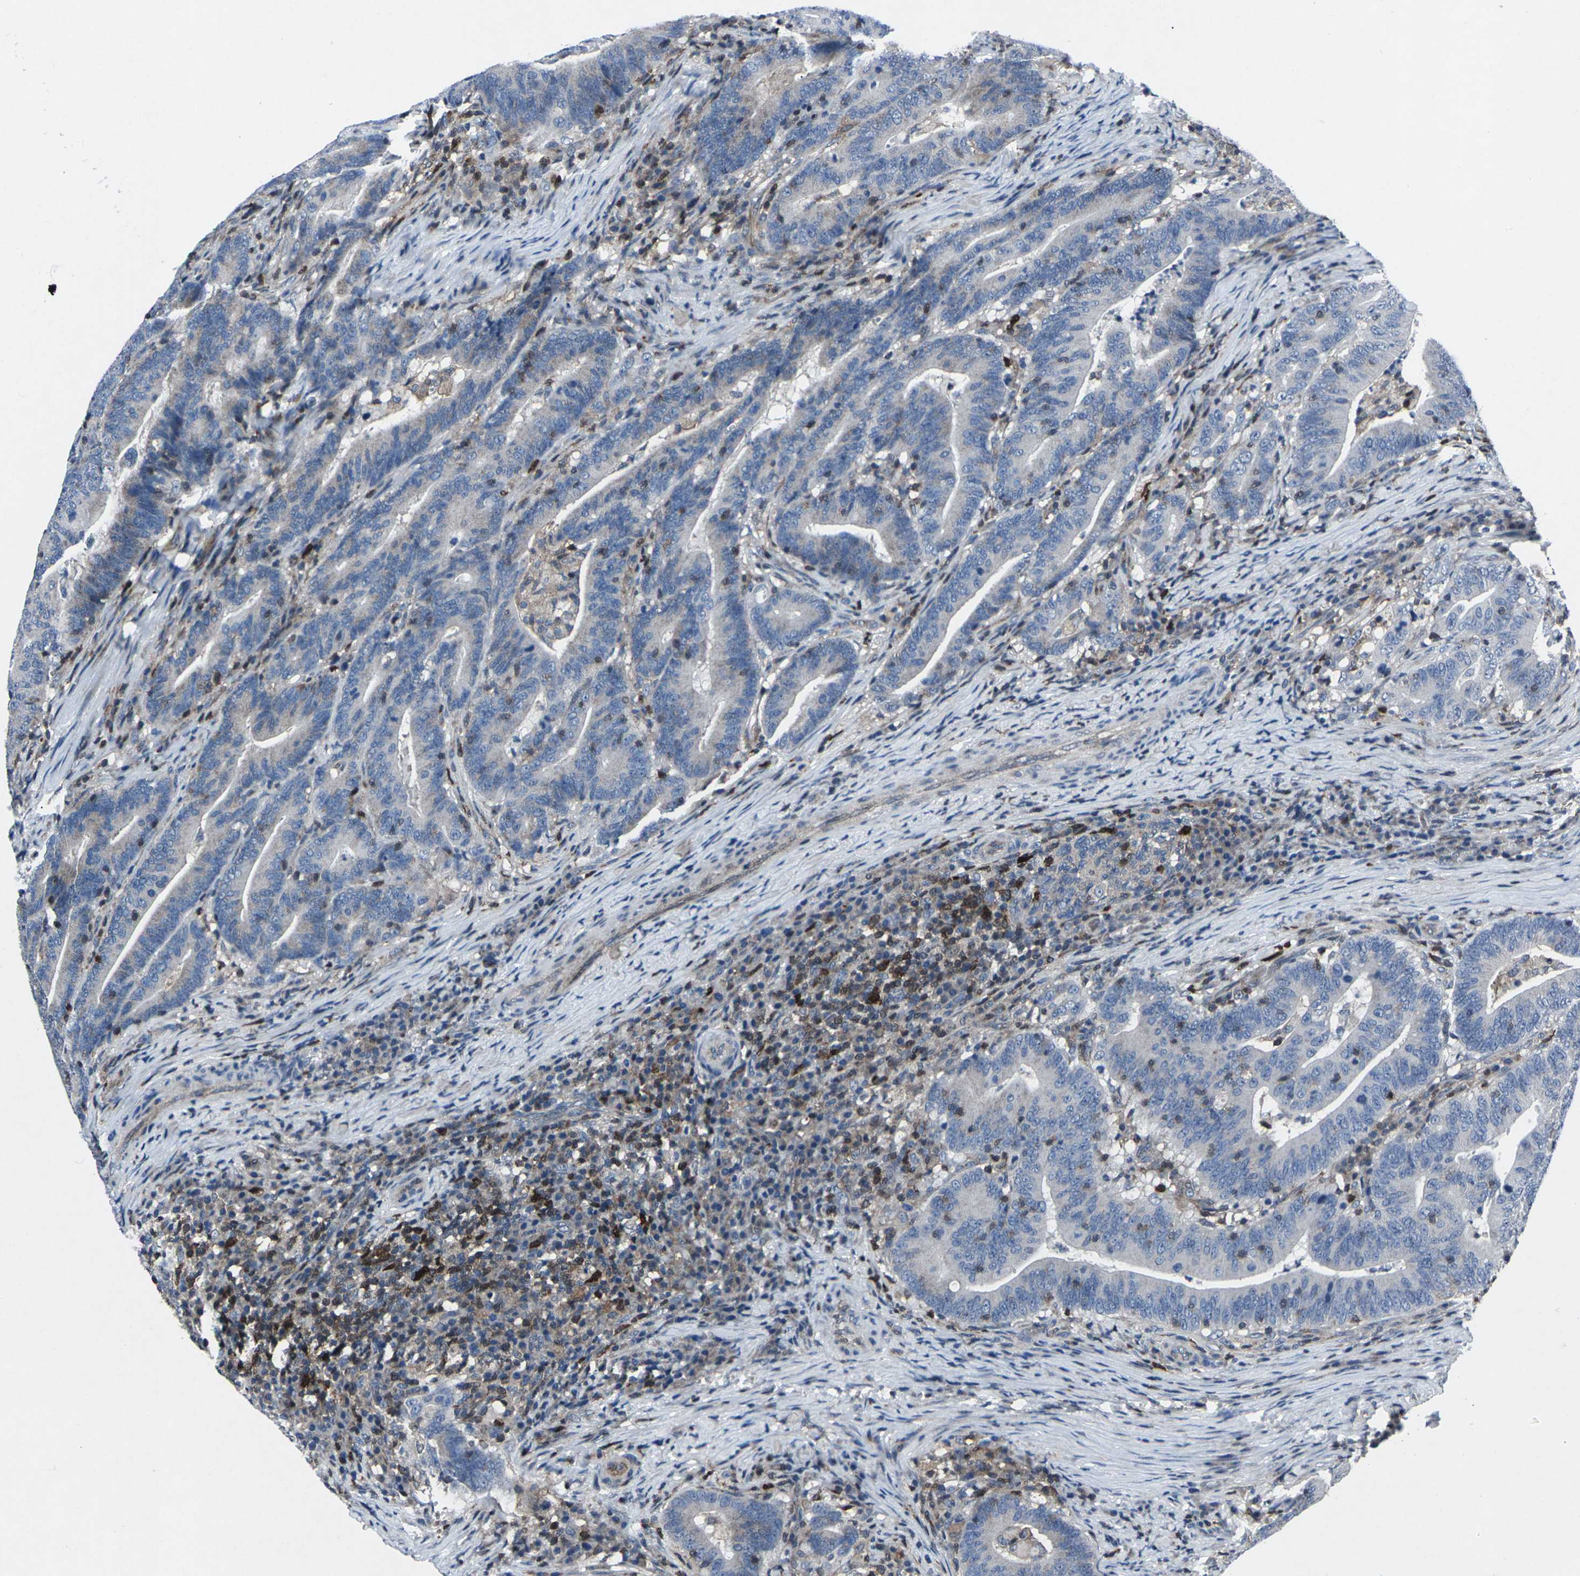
{"staining": {"intensity": "negative", "quantity": "none", "location": "none"}, "tissue": "colorectal cancer", "cell_type": "Tumor cells", "image_type": "cancer", "snomed": [{"axis": "morphology", "description": "Normal tissue, NOS"}, {"axis": "morphology", "description": "Adenocarcinoma, NOS"}, {"axis": "topography", "description": "Colon"}], "caption": "Tumor cells show no significant protein expression in colorectal cancer. (DAB (3,3'-diaminobenzidine) IHC visualized using brightfield microscopy, high magnification).", "gene": "STAT4", "patient": {"sex": "female", "age": 66}}